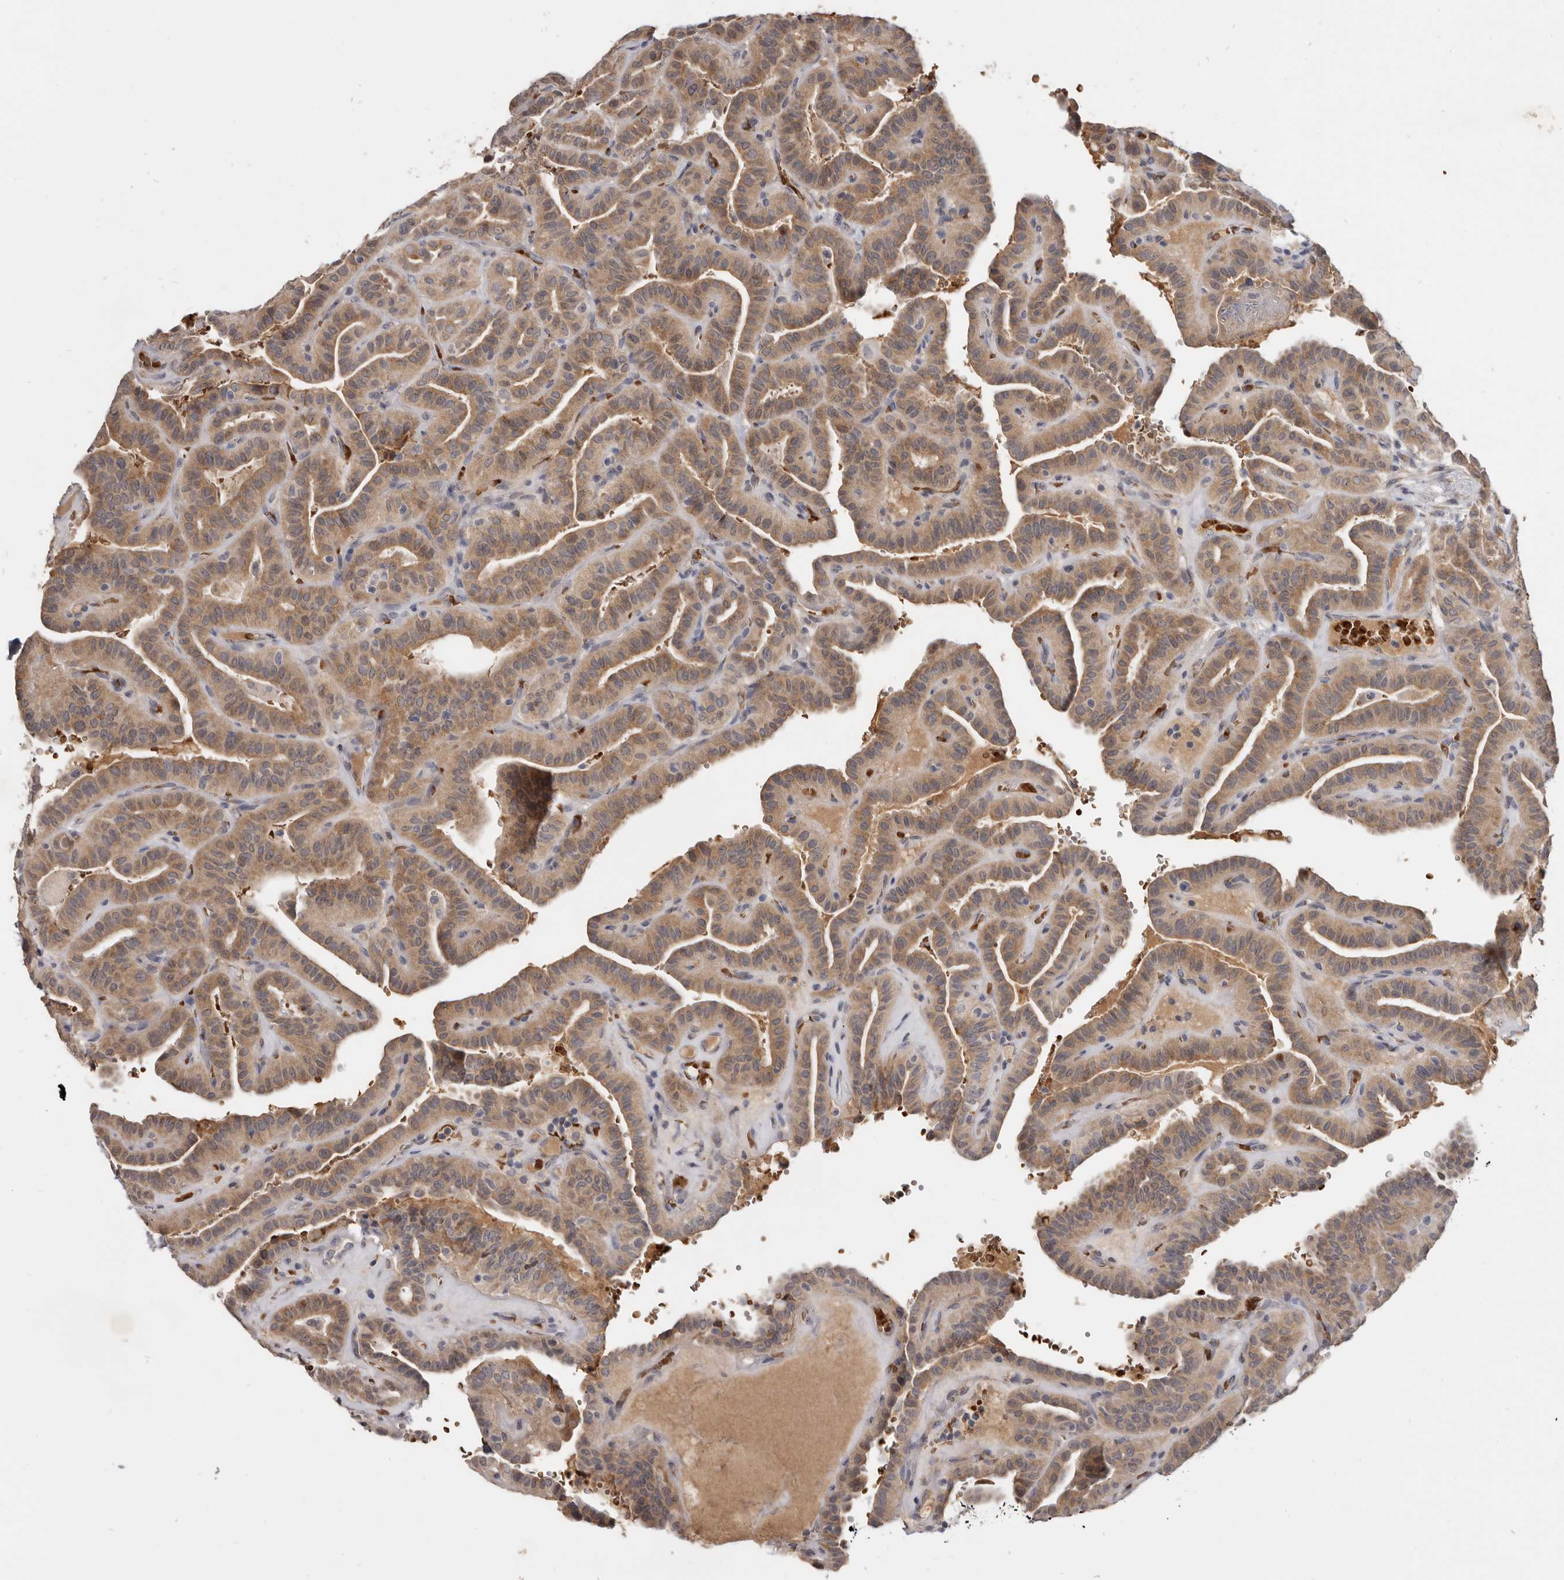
{"staining": {"intensity": "moderate", "quantity": ">75%", "location": "cytoplasmic/membranous"}, "tissue": "thyroid cancer", "cell_type": "Tumor cells", "image_type": "cancer", "snomed": [{"axis": "morphology", "description": "Papillary adenocarcinoma, NOS"}, {"axis": "topography", "description": "Thyroid gland"}], "caption": "Moderate cytoplasmic/membranous protein staining is present in about >75% of tumor cells in thyroid cancer. (DAB (3,3'-diaminobenzidine) IHC, brown staining for protein, blue staining for nuclei).", "gene": "NENF", "patient": {"sex": "male", "age": 77}}